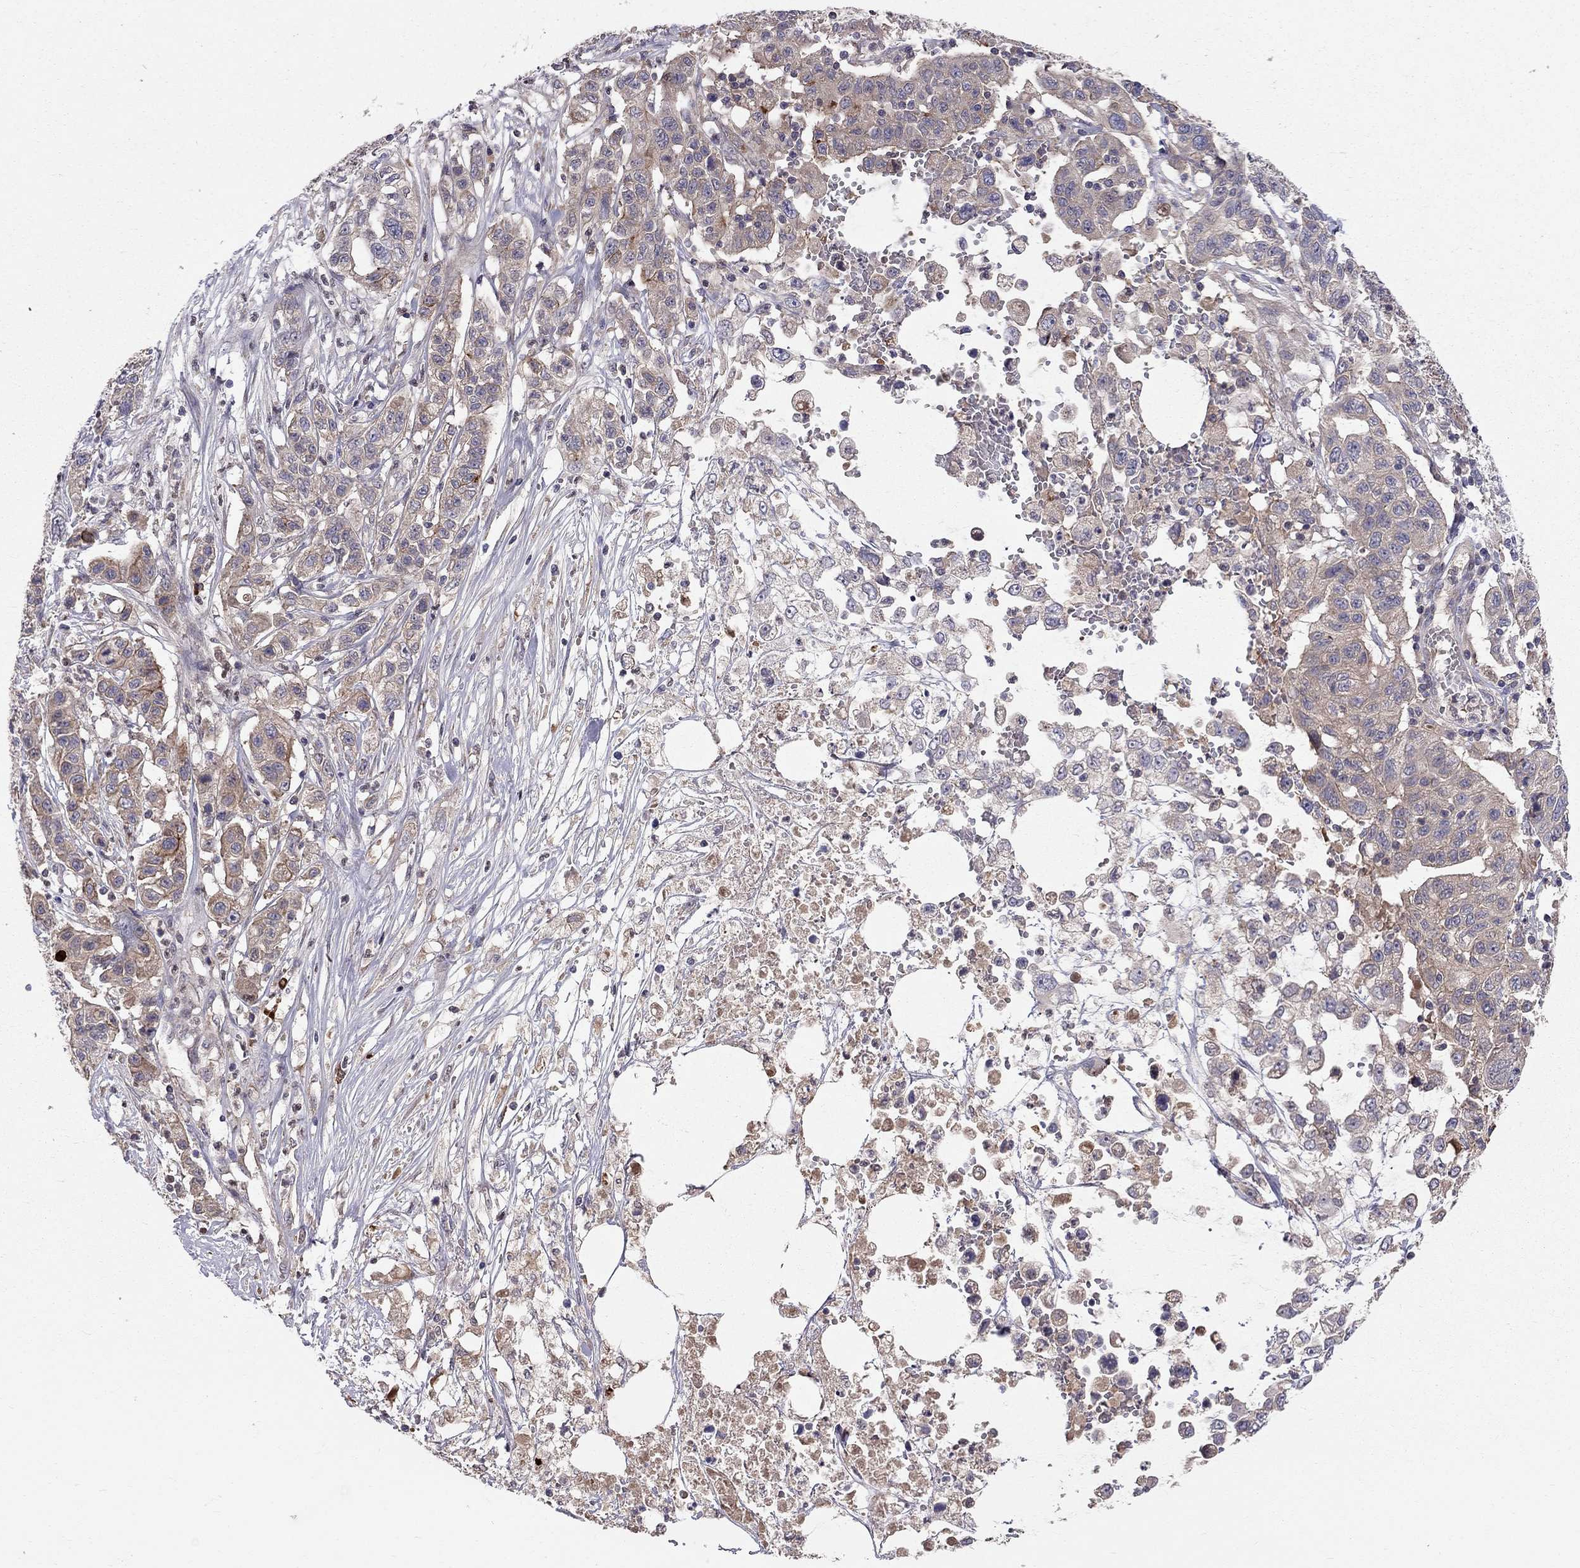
{"staining": {"intensity": "moderate", "quantity": "25%-75%", "location": "cytoplasmic/membranous"}, "tissue": "liver cancer", "cell_type": "Tumor cells", "image_type": "cancer", "snomed": [{"axis": "morphology", "description": "Adenocarcinoma, NOS"}, {"axis": "morphology", "description": "Cholangiocarcinoma"}, {"axis": "topography", "description": "Liver"}], "caption": "DAB (3,3'-diaminobenzidine) immunohistochemical staining of human cholangiocarcinoma (liver) shows moderate cytoplasmic/membranous protein positivity in approximately 25%-75% of tumor cells.", "gene": "PIK3CG", "patient": {"sex": "male", "age": 64}}